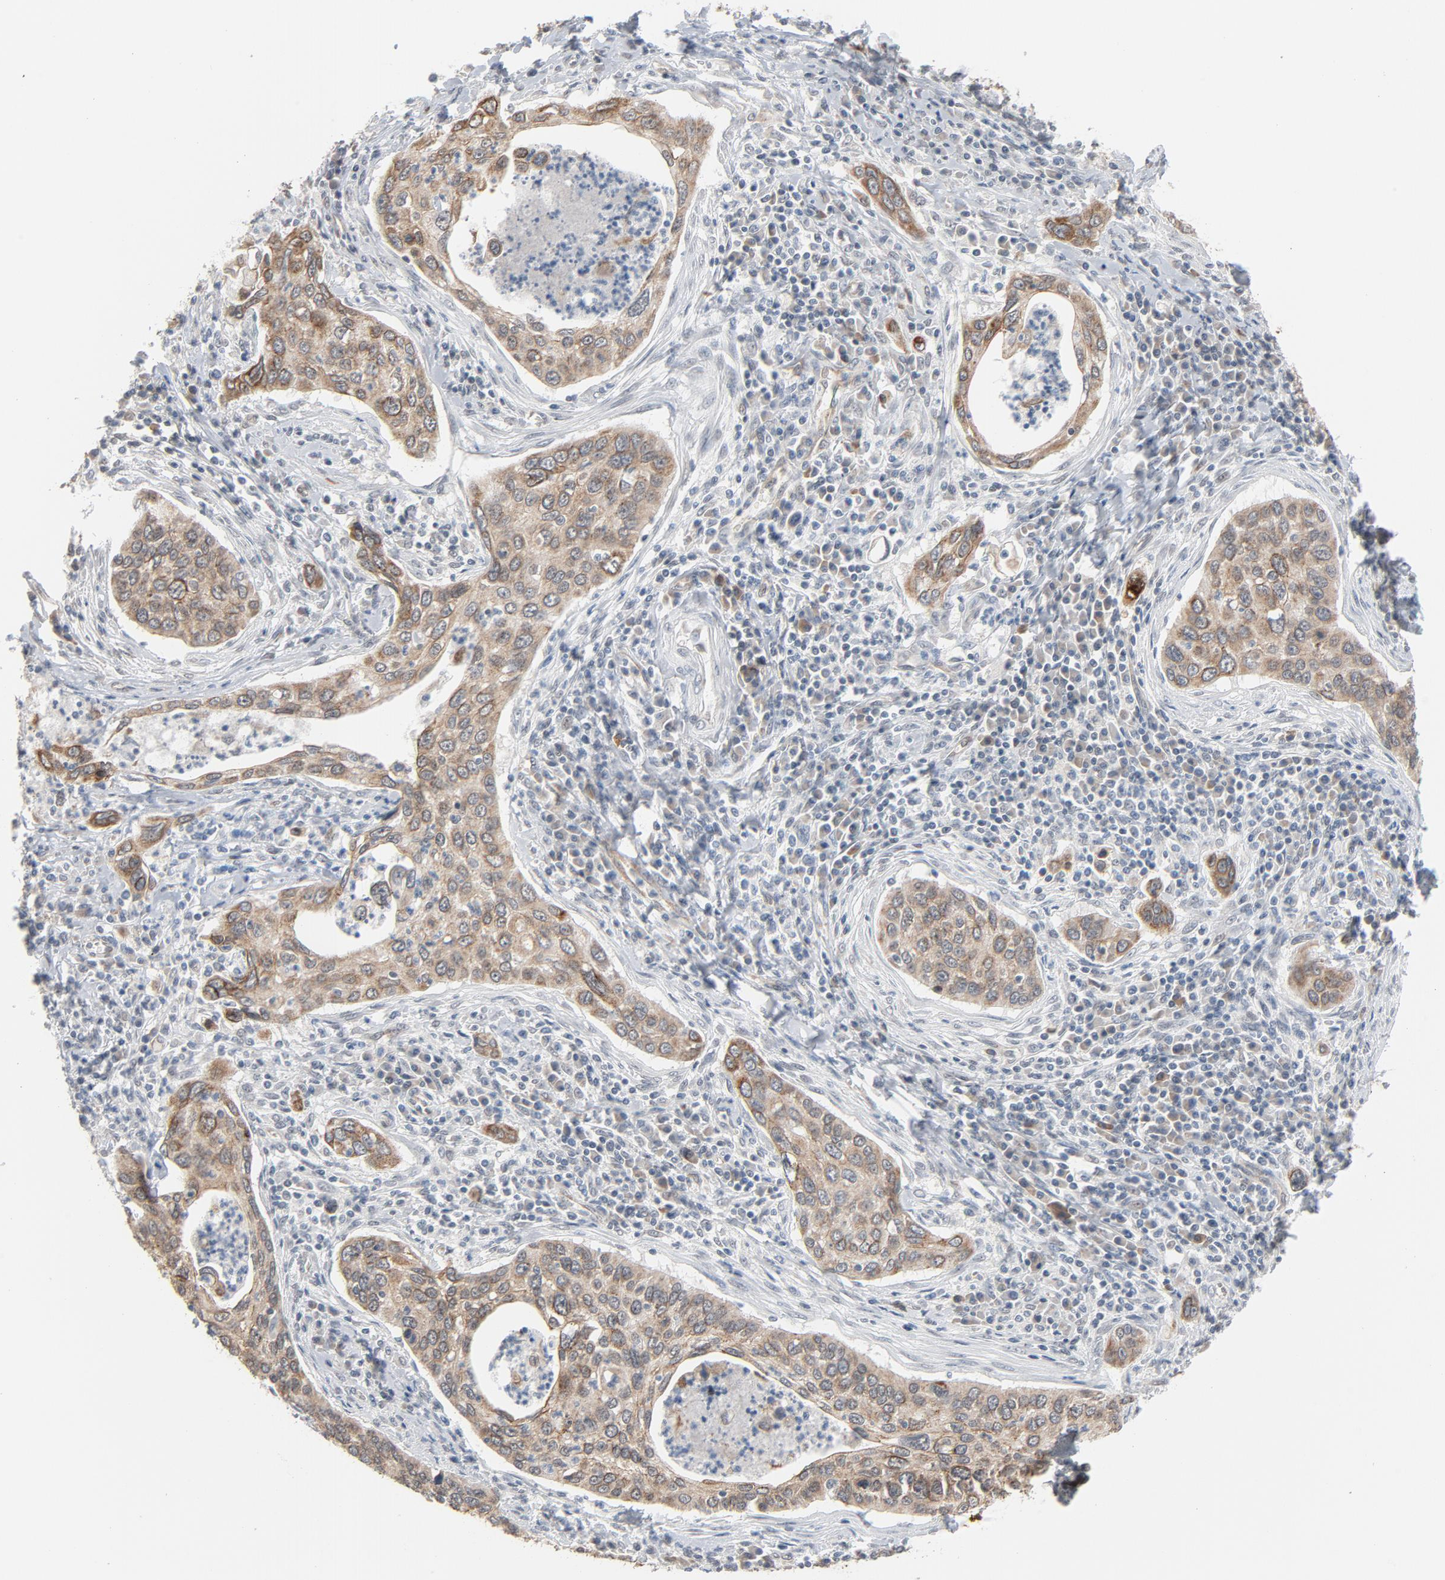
{"staining": {"intensity": "moderate", "quantity": ">75%", "location": "cytoplasmic/membranous"}, "tissue": "cervical cancer", "cell_type": "Tumor cells", "image_type": "cancer", "snomed": [{"axis": "morphology", "description": "Squamous cell carcinoma, NOS"}, {"axis": "topography", "description": "Cervix"}], "caption": "IHC of cervical squamous cell carcinoma shows medium levels of moderate cytoplasmic/membranous positivity in approximately >75% of tumor cells.", "gene": "ITPR3", "patient": {"sex": "female", "age": 53}}